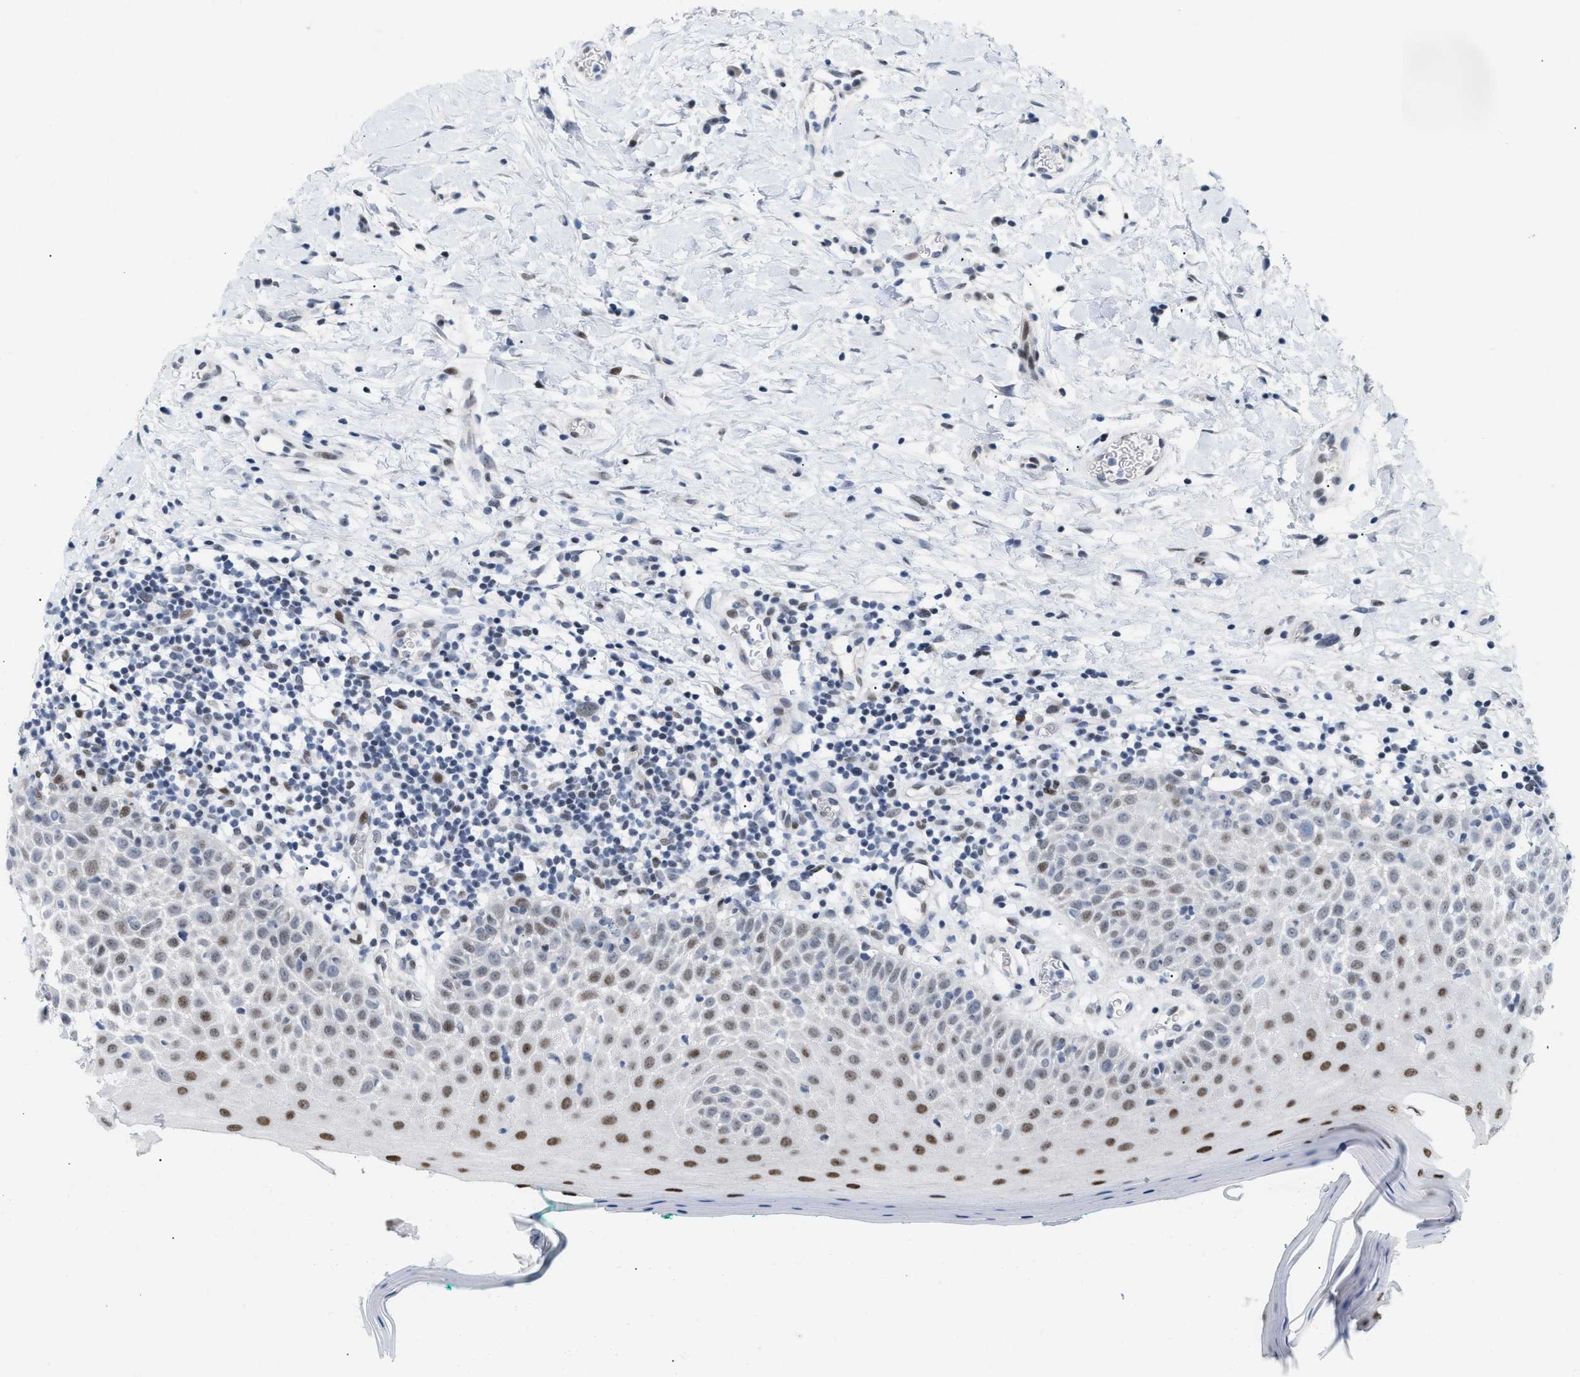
{"staining": {"intensity": "strong", "quantity": "25%-75%", "location": "nuclear"}, "tissue": "oral mucosa", "cell_type": "Squamous epithelial cells", "image_type": "normal", "snomed": [{"axis": "morphology", "description": "Normal tissue, NOS"}, {"axis": "topography", "description": "Skeletal muscle"}, {"axis": "topography", "description": "Oral tissue"}], "caption": "Immunohistochemistry micrograph of unremarkable oral mucosa: human oral mucosa stained using IHC reveals high levels of strong protein expression localized specifically in the nuclear of squamous epithelial cells, appearing as a nuclear brown color.", "gene": "PPARD", "patient": {"sex": "male", "age": 58}}